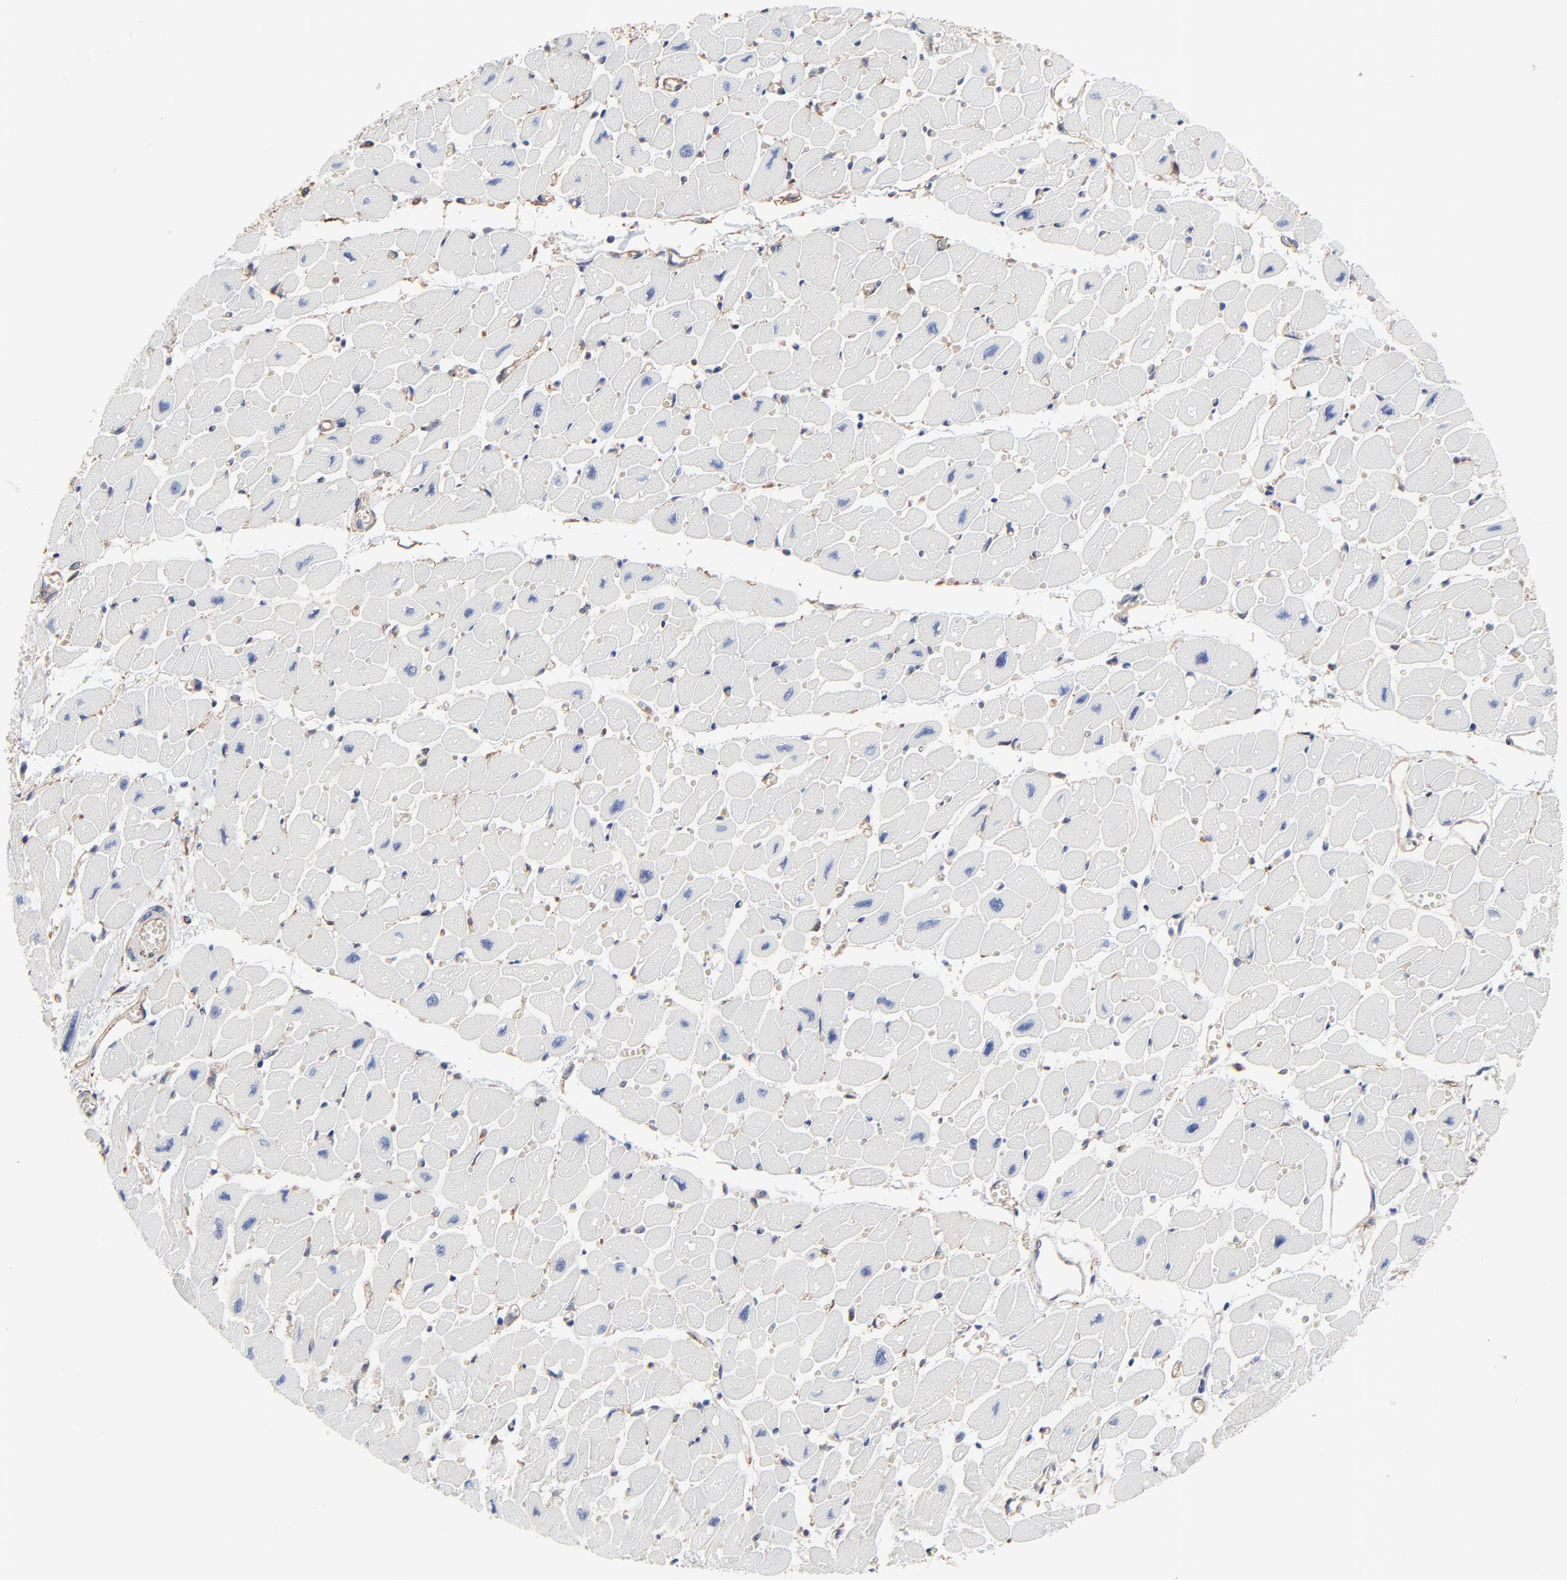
{"staining": {"intensity": "negative", "quantity": "none", "location": "none"}, "tissue": "heart muscle", "cell_type": "Cardiomyocytes", "image_type": "normal", "snomed": [{"axis": "morphology", "description": "Normal tissue, NOS"}, {"axis": "topography", "description": "Heart"}], "caption": "Immunohistochemical staining of benign heart muscle demonstrates no significant positivity in cardiomyocytes. (IHC, brightfield microscopy, high magnification).", "gene": "NXF3", "patient": {"sex": "female", "age": 54}}